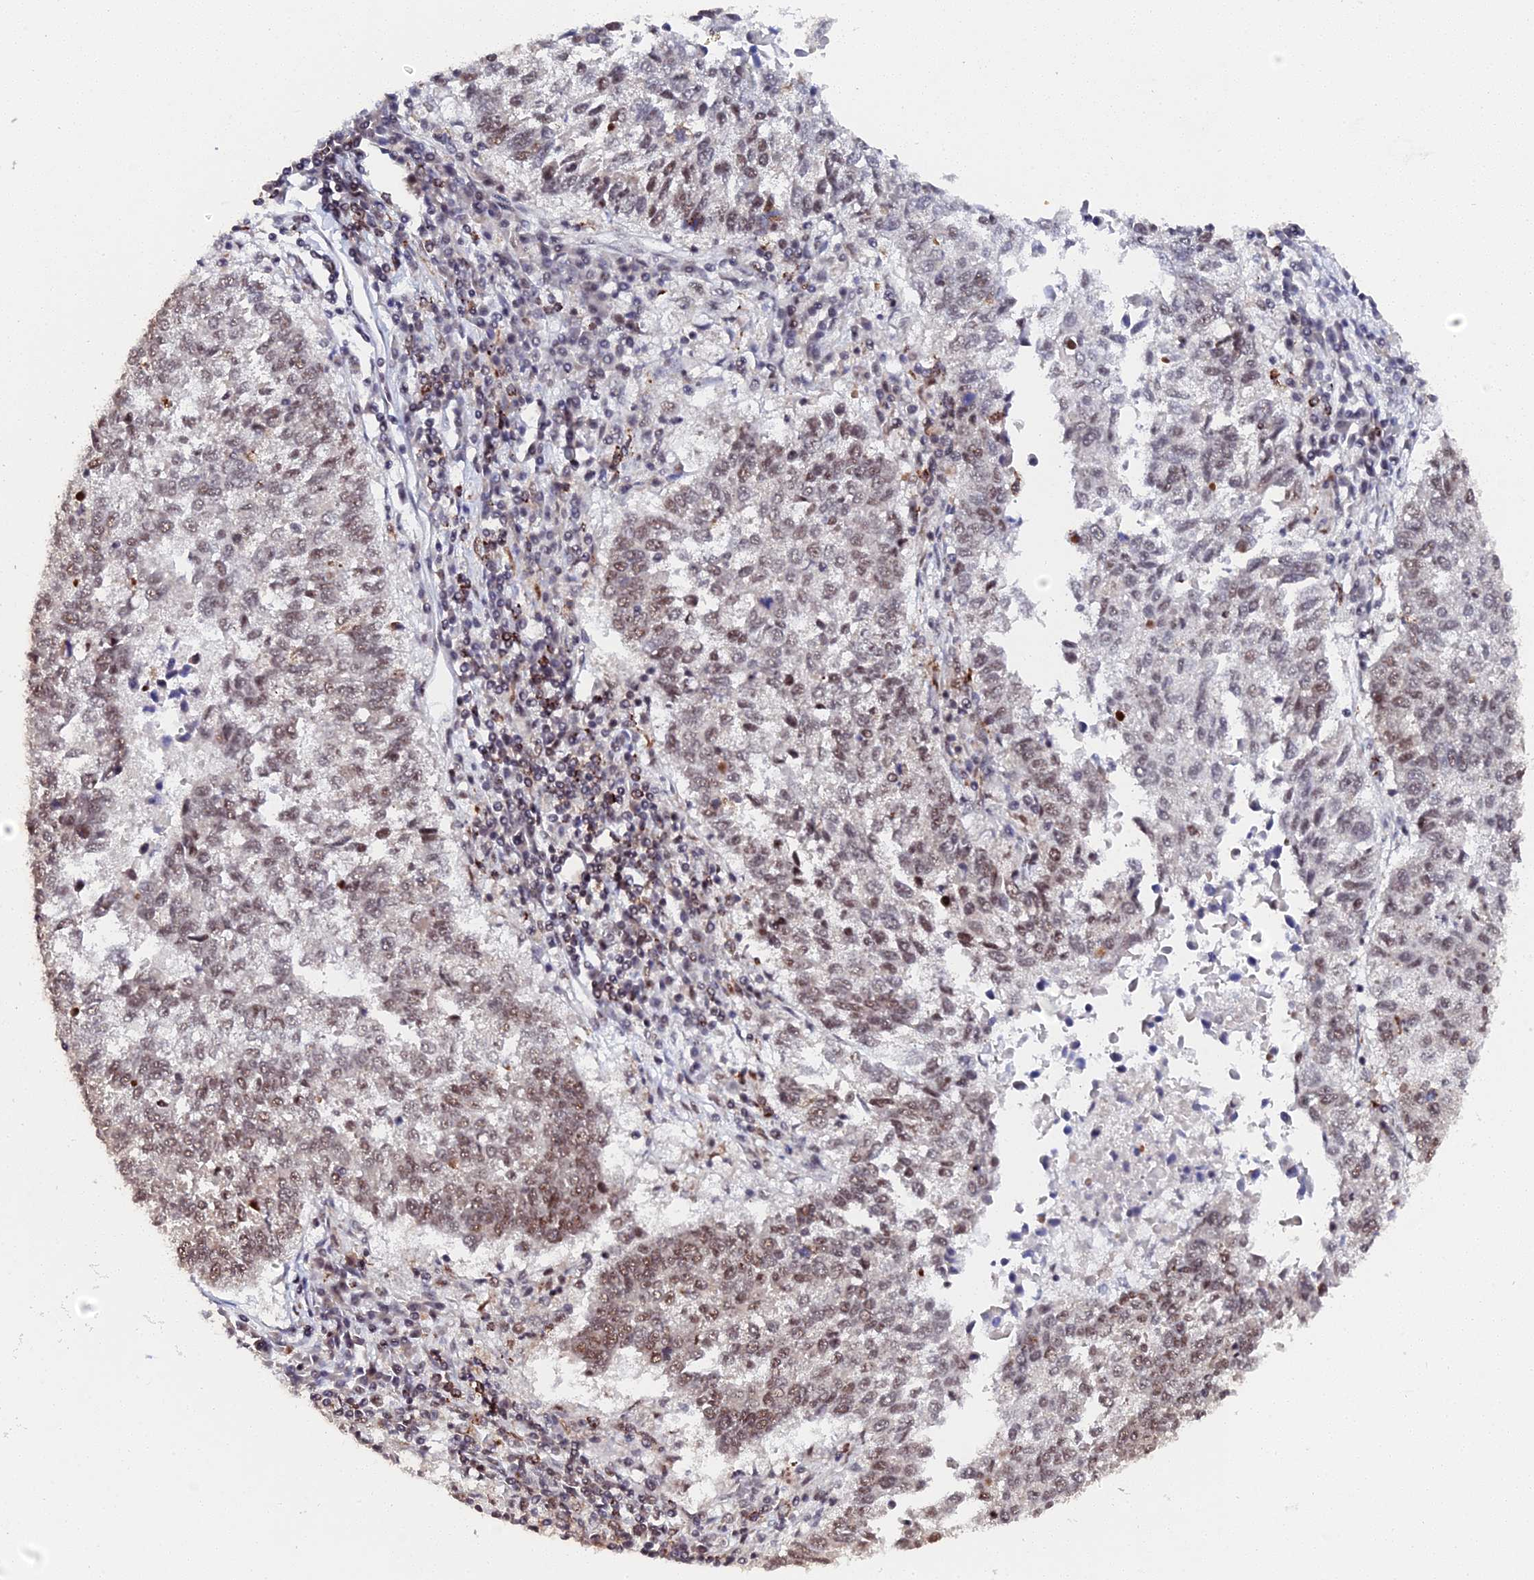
{"staining": {"intensity": "moderate", "quantity": "25%-75%", "location": "nuclear"}, "tissue": "lung cancer", "cell_type": "Tumor cells", "image_type": "cancer", "snomed": [{"axis": "morphology", "description": "Squamous cell carcinoma, NOS"}, {"axis": "topography", "description": "Lung"}], "caption": "DAB immunohistochemical staining of lung squamous cell carcinoma shows moderate nuclear protein positivity in about 25%-75% of tumor cells. The protein of interest is stained brown, and the nuclei are stained in blue (DAB (3,3'-diaminobenzidine) IHC with brightfield microscopy, high magnification).", "gene": "MAGOHB", "patient": {"sex": "male", "age": 73}}